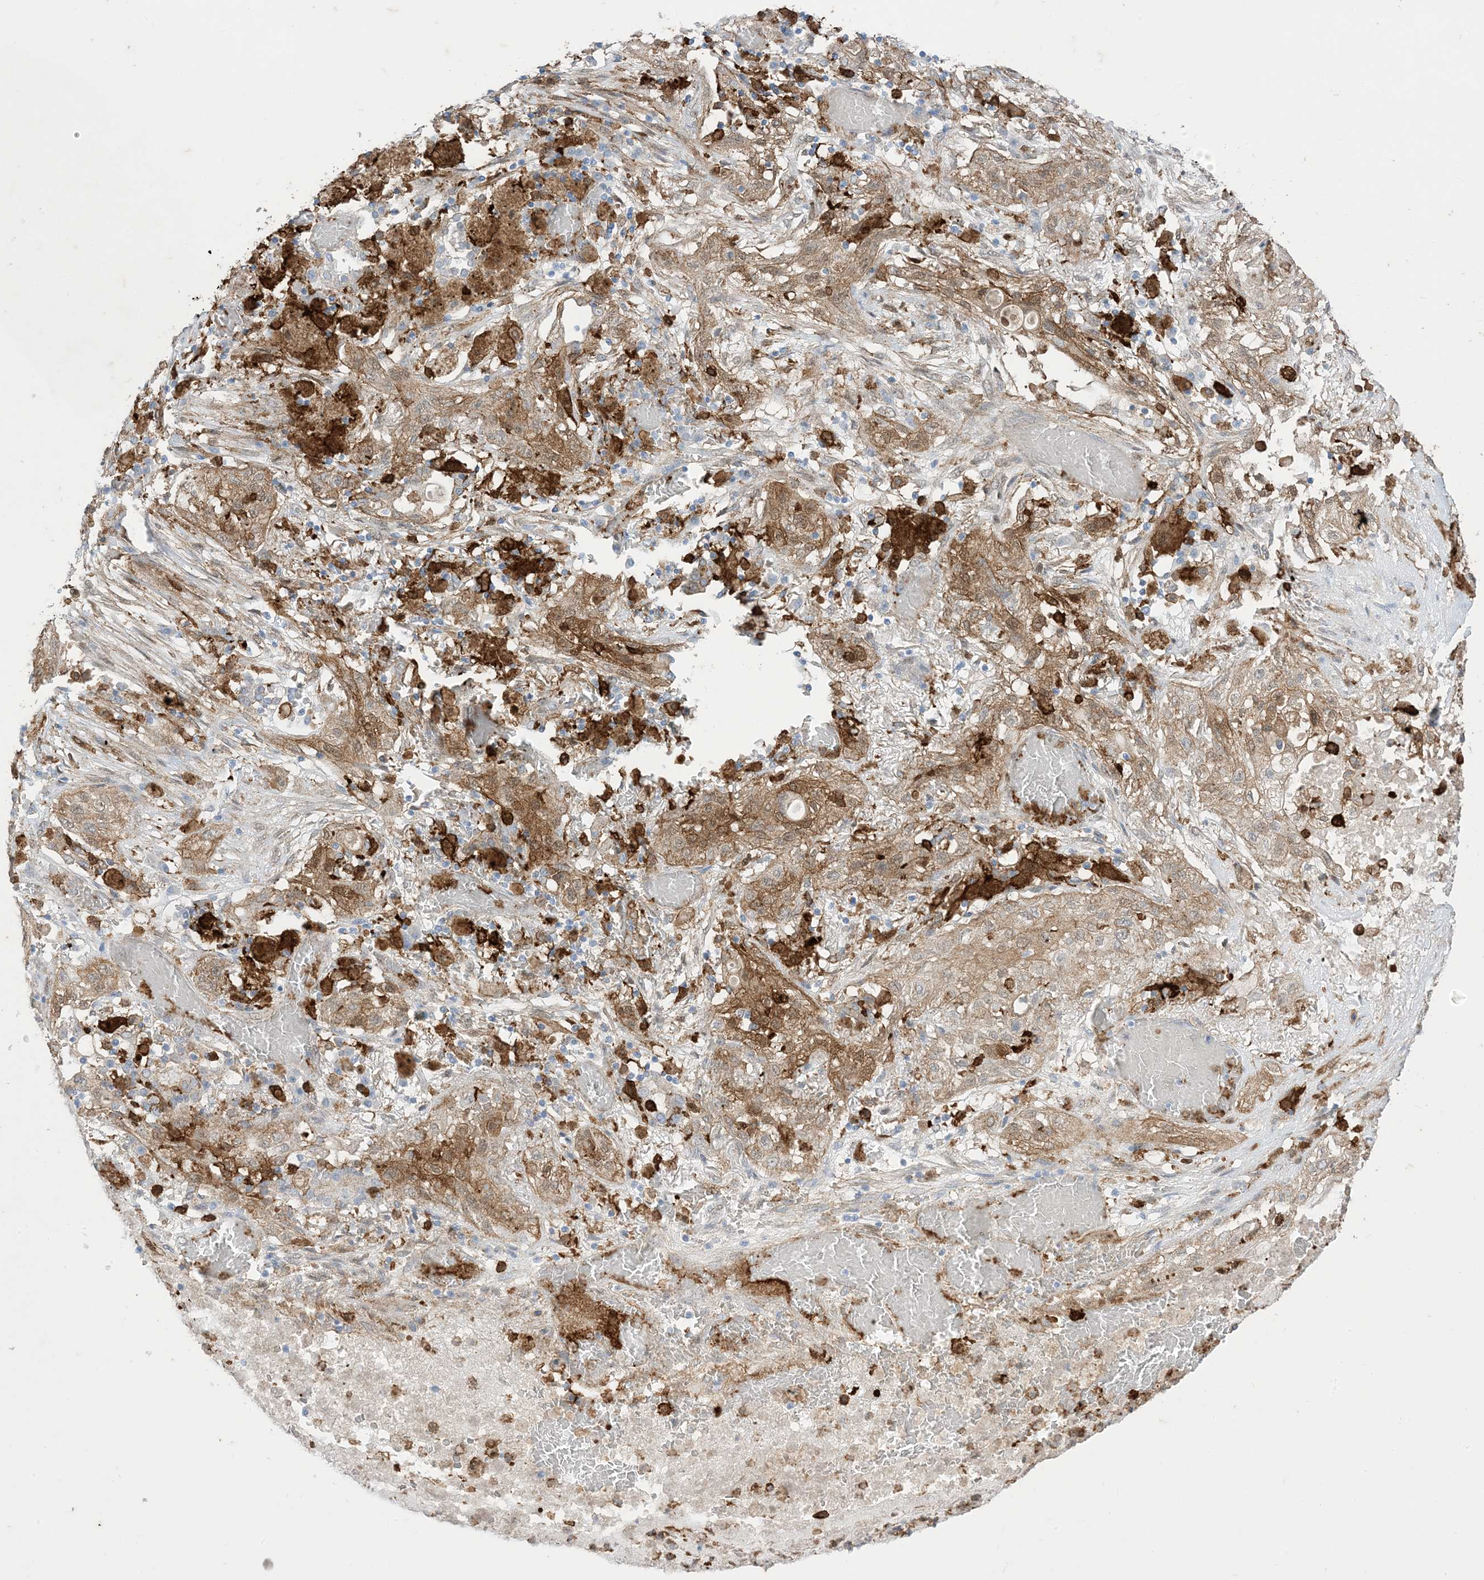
{"staining": {"intensity": "moderate", "quantity": ">75%", "location": "cytoplasmic/membranous"}, "tissue": "lung cancer", "cell_type": "Tumor cells", "image_type": "cancer", "snomed": [{"axis": "morphology", "description": "Squamous cell carcinoma, NOS"}, {"axis": "topography", "description": "Lung"}], "caption": "High-magnification brightfield microscopy of lung cancer stained with DAB (brown) and counterstained with hematoxylin (blue). tumor cells exhibit moderate cytoplasmic/membranous staining is present in approximately>75% of cells.", "gene": "GSN", "patient": {"sex": "female", "age": 47}}